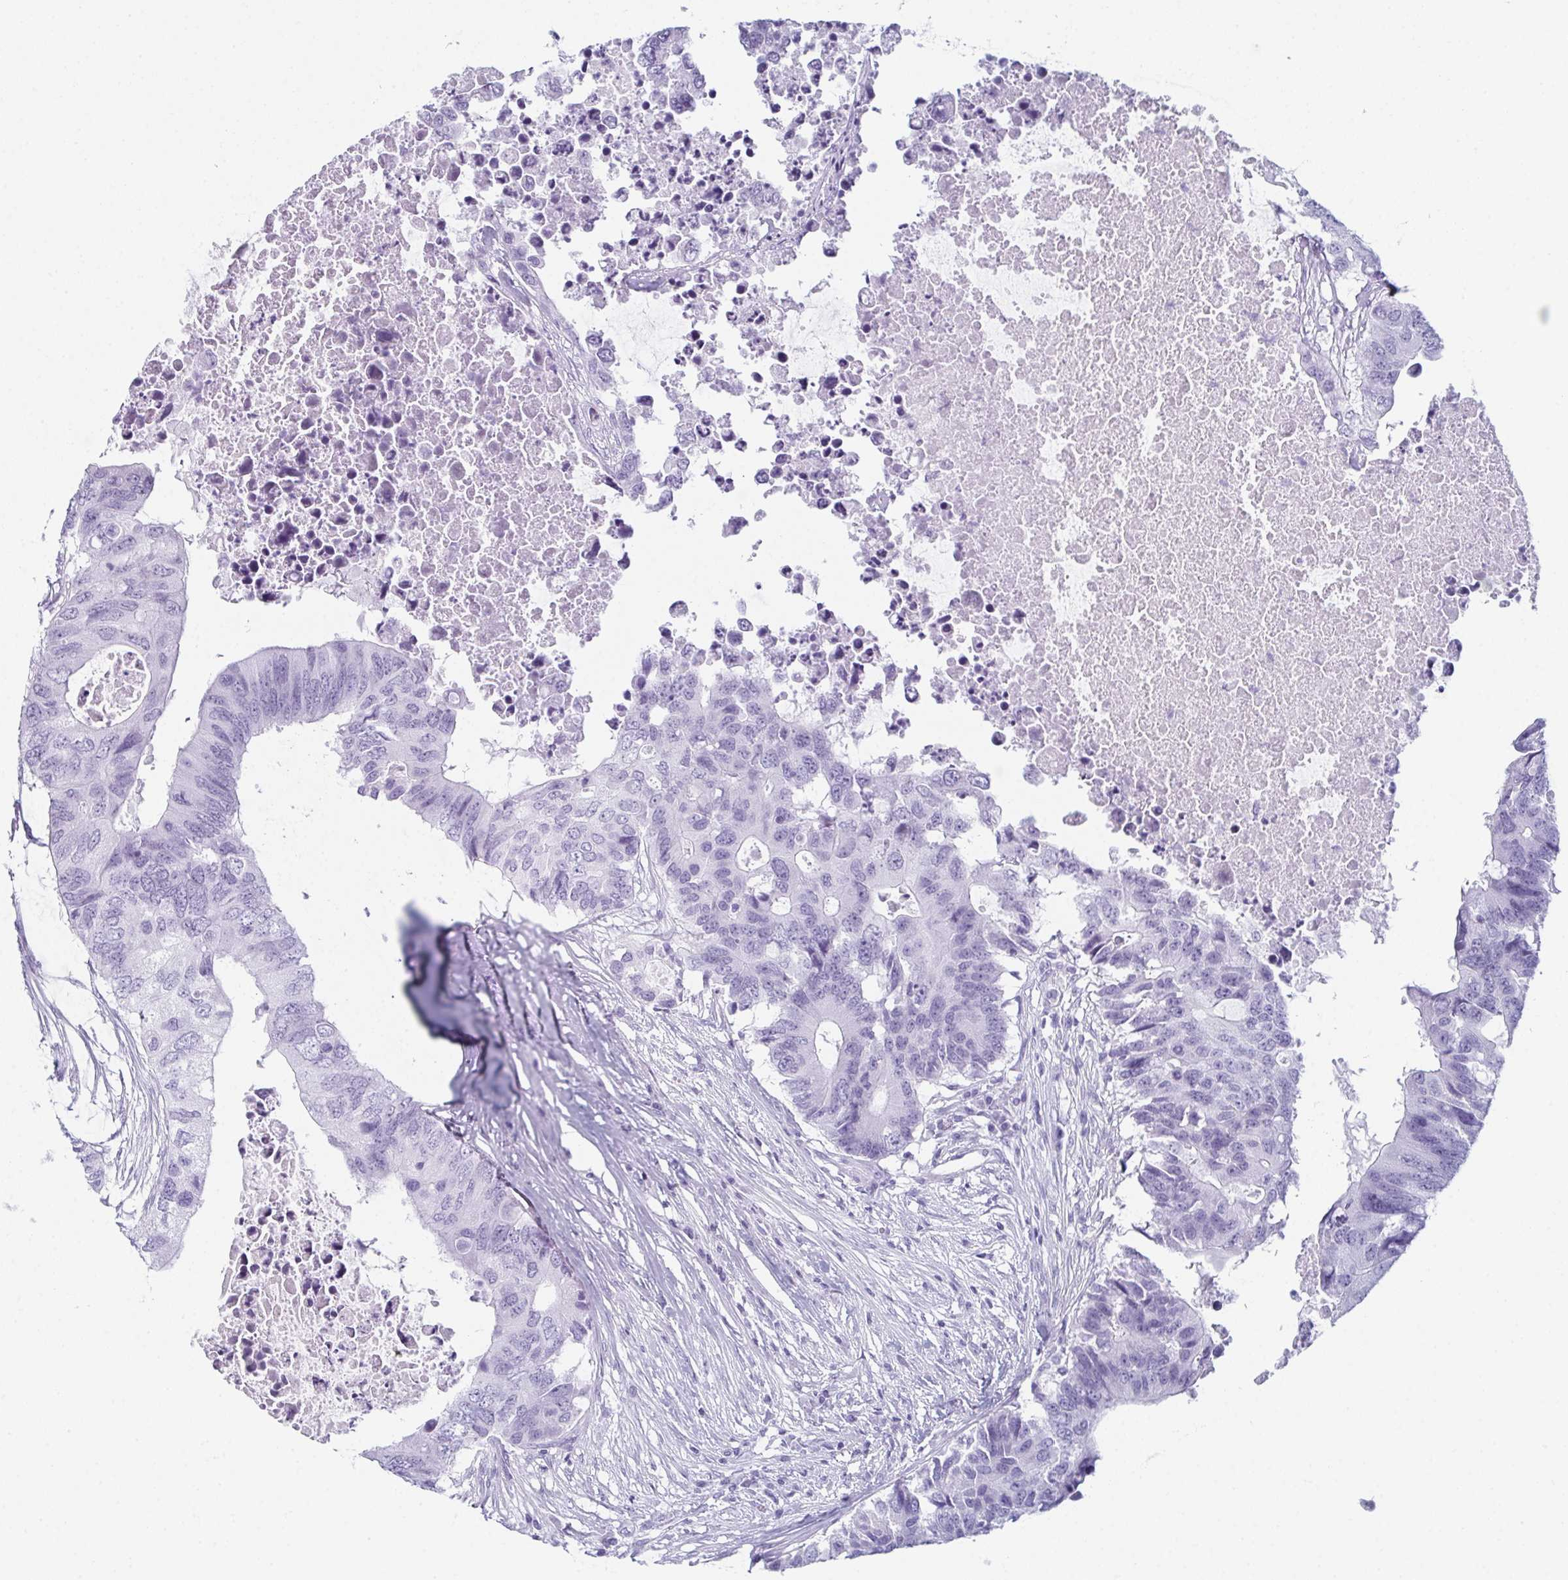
{"staining": {"intensity": "negative", "quantity": "none", "location": "none"}, "tissue": "colorectal cancer", "cell_type": "Tumor cells", "image_type": "cancer", "snomed": [{"axis": "morphology", "description": "Adenocarcinoma, NOS"}, {"axis": "topography", "description": "Colon"}], "caption": "Colorectal cancer (adenocarcinoma) was stained to show a protein in brown. There is no significant positivity in tumor cells.", "gene": "ENKUR", "patient": {"sex": "male", "age": 71}}